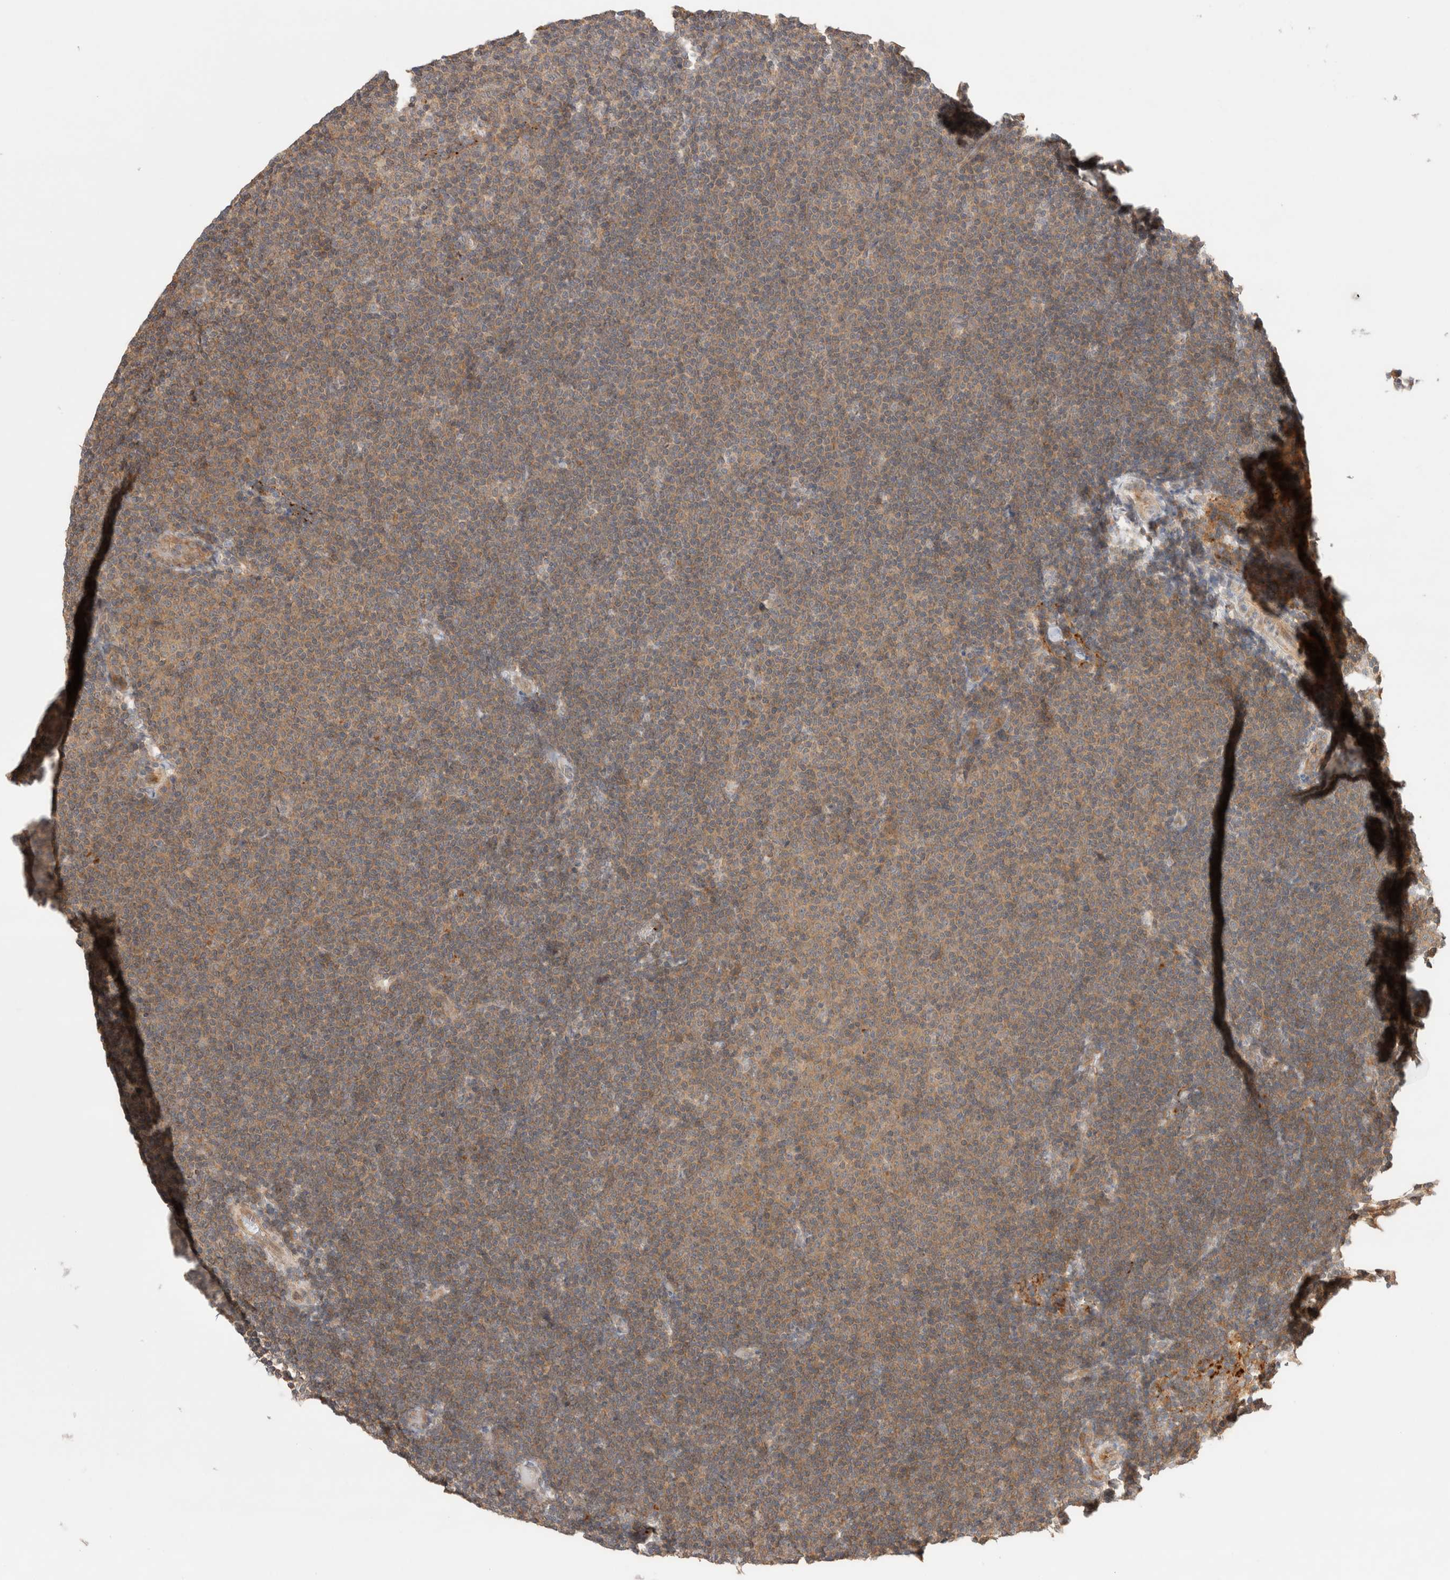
{"staining": {"intensity": "weak", "quantity": ">75%", "location": "cytoplasmic/membranous"}, "tissue": "lymphoma", "cell_type": "Tumor cells", "image_type": "cancer", "snomed": [{"axis": "morphology", "description": "Malignant lymphoma, non-Hodgkin's type, Low grade"}, {"axis": "topography", "description": "Lymph node"}], "caption": "Immunohistochemistry (IHC) image of human lymphoma stained for a protein (brown), which displays low levels of weak cytoplasmic/membranous staining in approximately >75% of tumor cells.", "gene": "VPS28", "patient": {"sex": "female", "age": 53}}